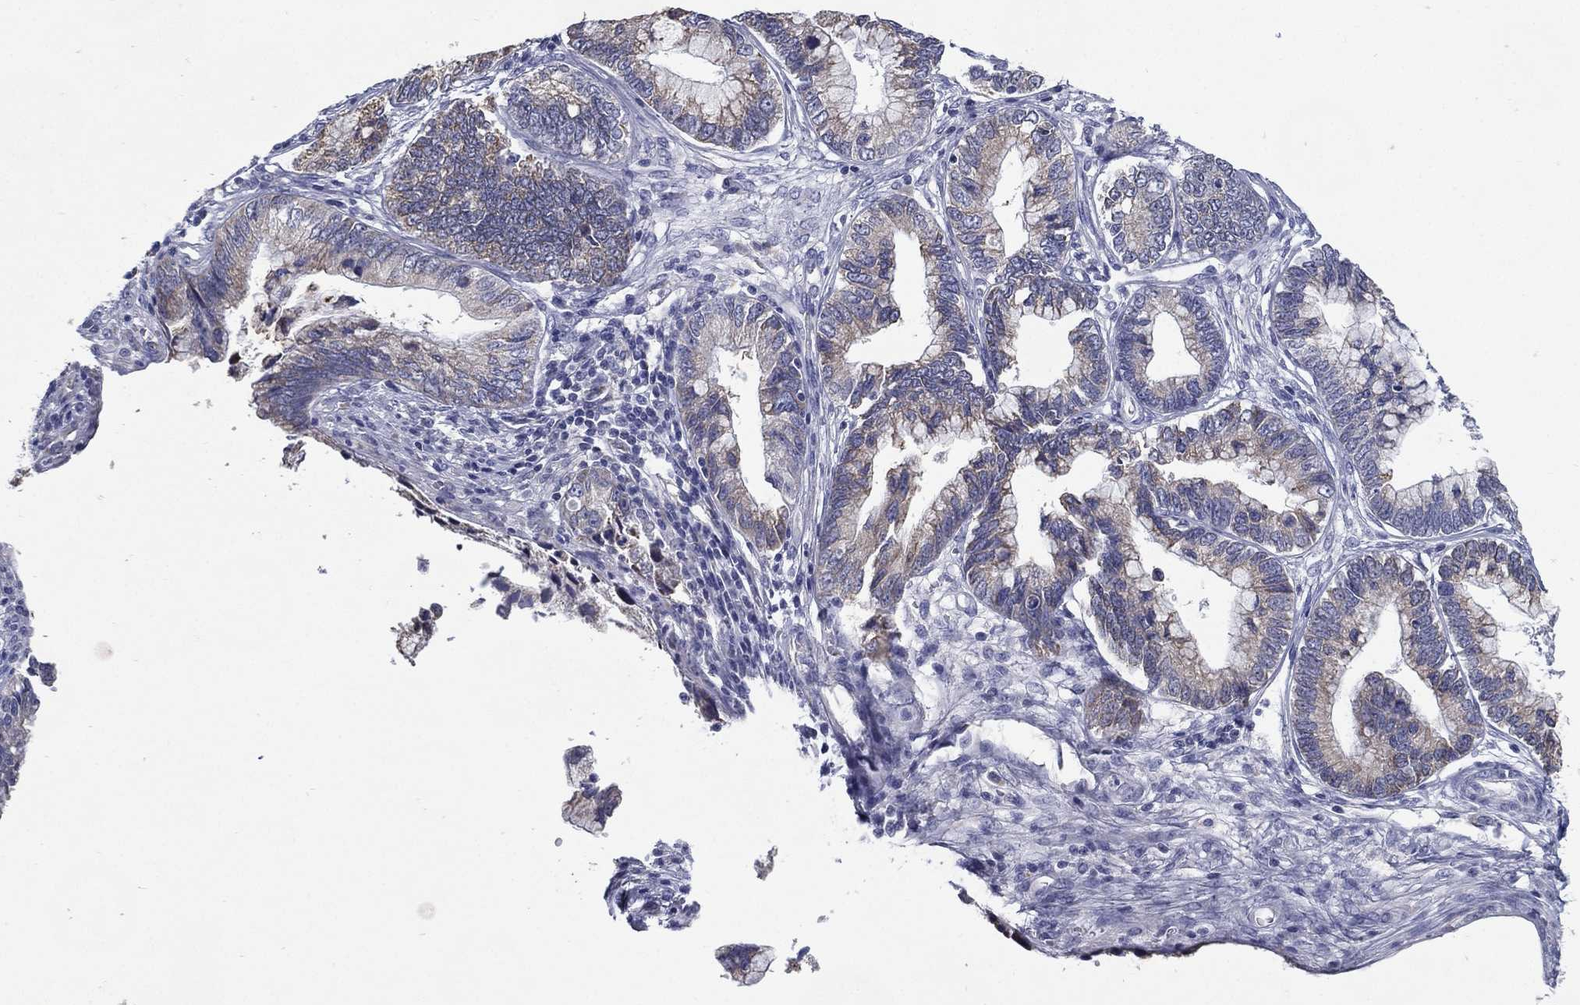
{"staining": {"intensity": "weak", "quantity": "<25%", "location": "cytoplasmic/membranous"}, "tissue": "cervical cancer", "cell_type": "Tumor cells", "image_type": "cancer", "snomed": [{"axis": "morphology", "description": "Adenocarcinoma, NOS"}, {"axis": "topography", "description": "Cervix"}], "caption": "The histopathology image shows no significant positivity in tumor cells of cervical cancer. (DAB (3,3'-diaminobenzidine) immunohistochemistry with hematoxylin counter stain).", "gene": "C19orf18", "patient": {"sex": "female", "age": 44}}